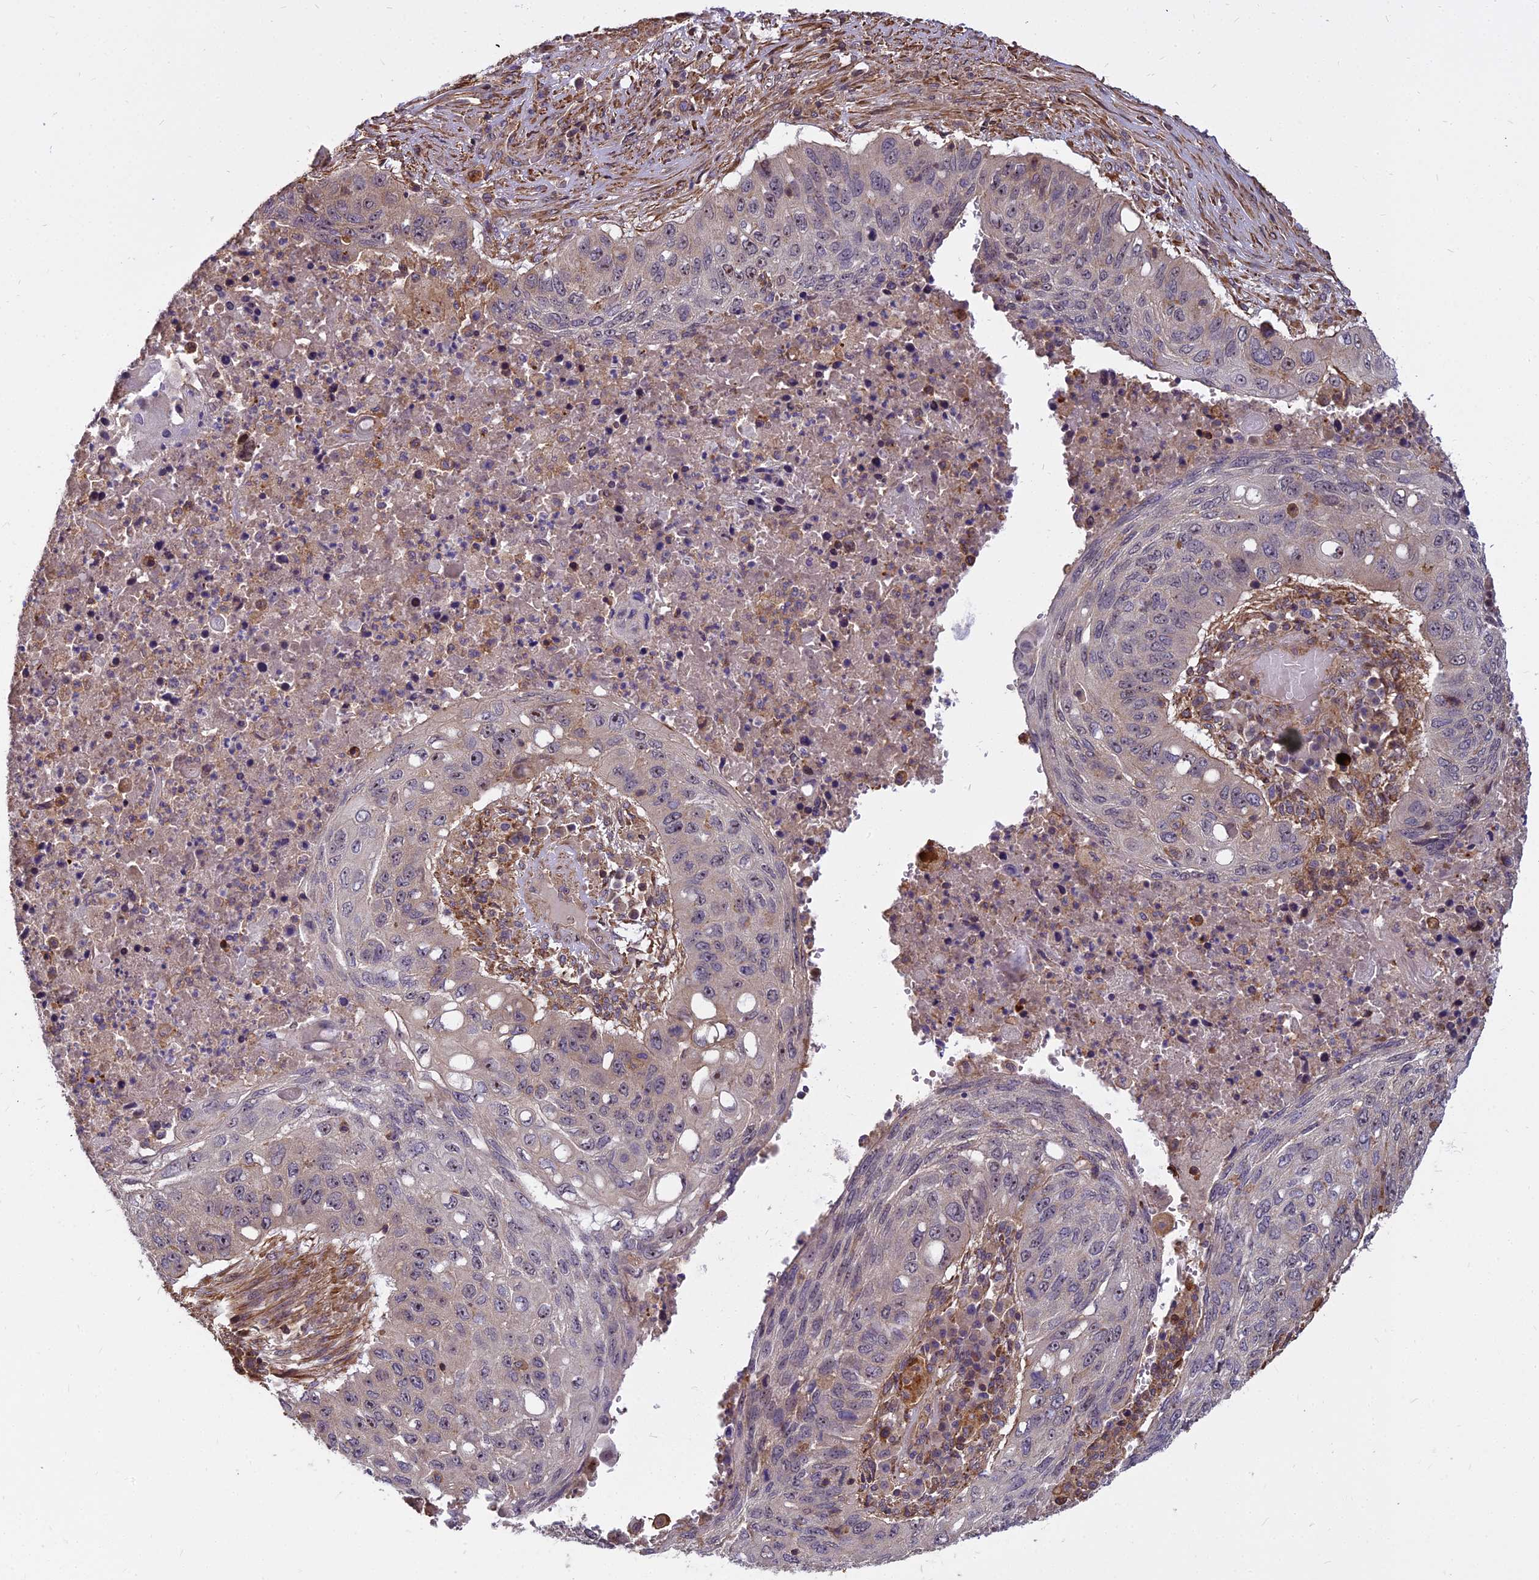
{"staining": {"intensity": "weak", "quantity": "<25%", "location": "cytoplasmic/membranous"}, "tissue": "lung cancer", "cell_type": "Tumor cells", "image_type": "cancer", "snomed": [{"axis": "morphology", "description": "Squamous cell carcinoma, NOS"}, {"axis": "topography", "description": "Lung"}], "caption": "Tumor cells show no significant protein positivity in lung cancer (squamous cell carcinoma). (Immunohistochemistry, brightfield microscopy, high magnification).", "gene": "TCEA3", "patient": {"sex": "female", "age": 63}}